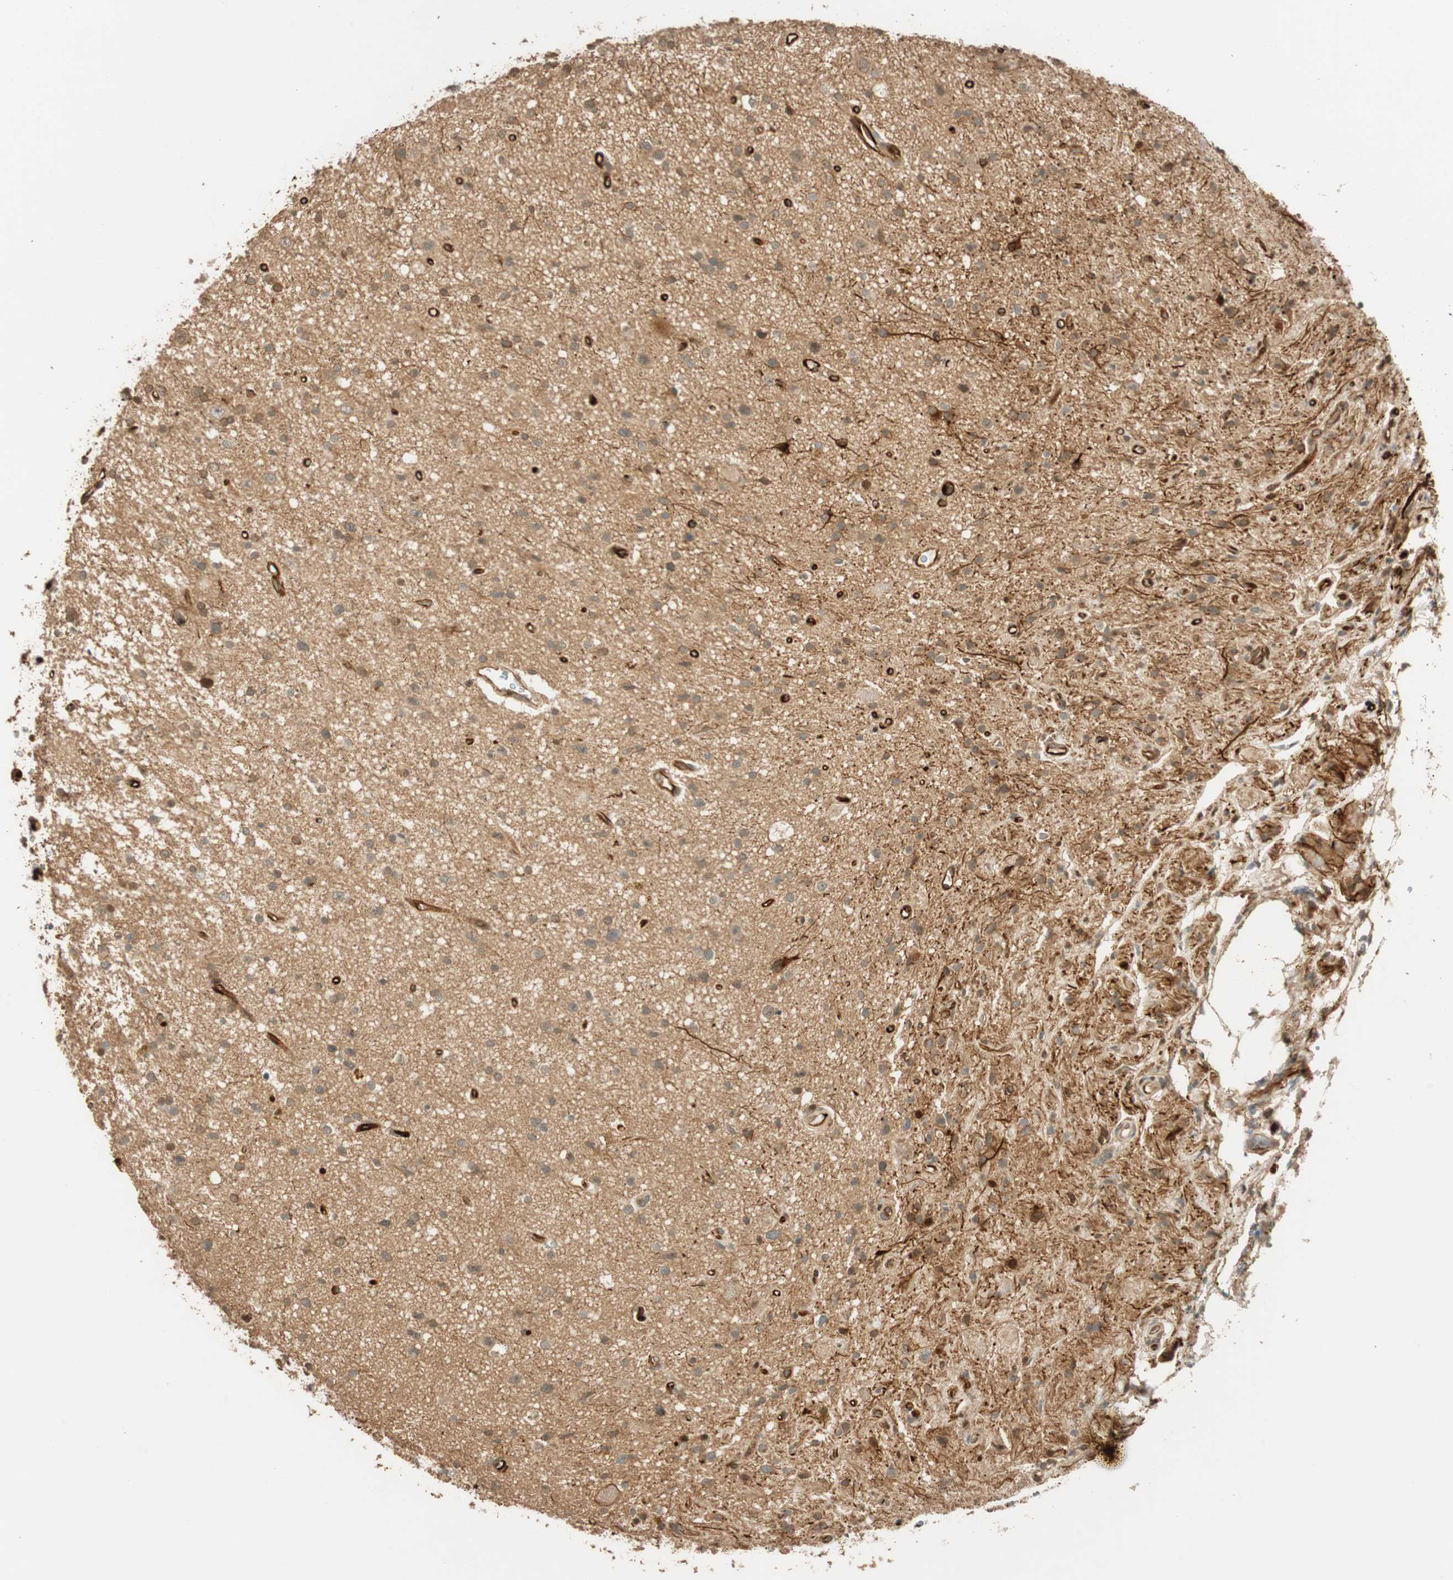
{"staining": {"intensity": "weak", "quantity": "<25%", "location": "cytoplasmic/membranous,nuclear"}, "tissue": "glioma", "cell_type": "Tumor cells", "image_type": "cancer", "snomed": [{"axis": "morphology", "description": "Glioma, malignant, High grade"}, {"axis": "topography", "description": "Brain"}], "caption": "The photomicrograph demonstrates no significant positivity in tumor cells of malignant glioma (high-grade).", "gene": "NES", "patient": {"sex": "male", "age": 33}}